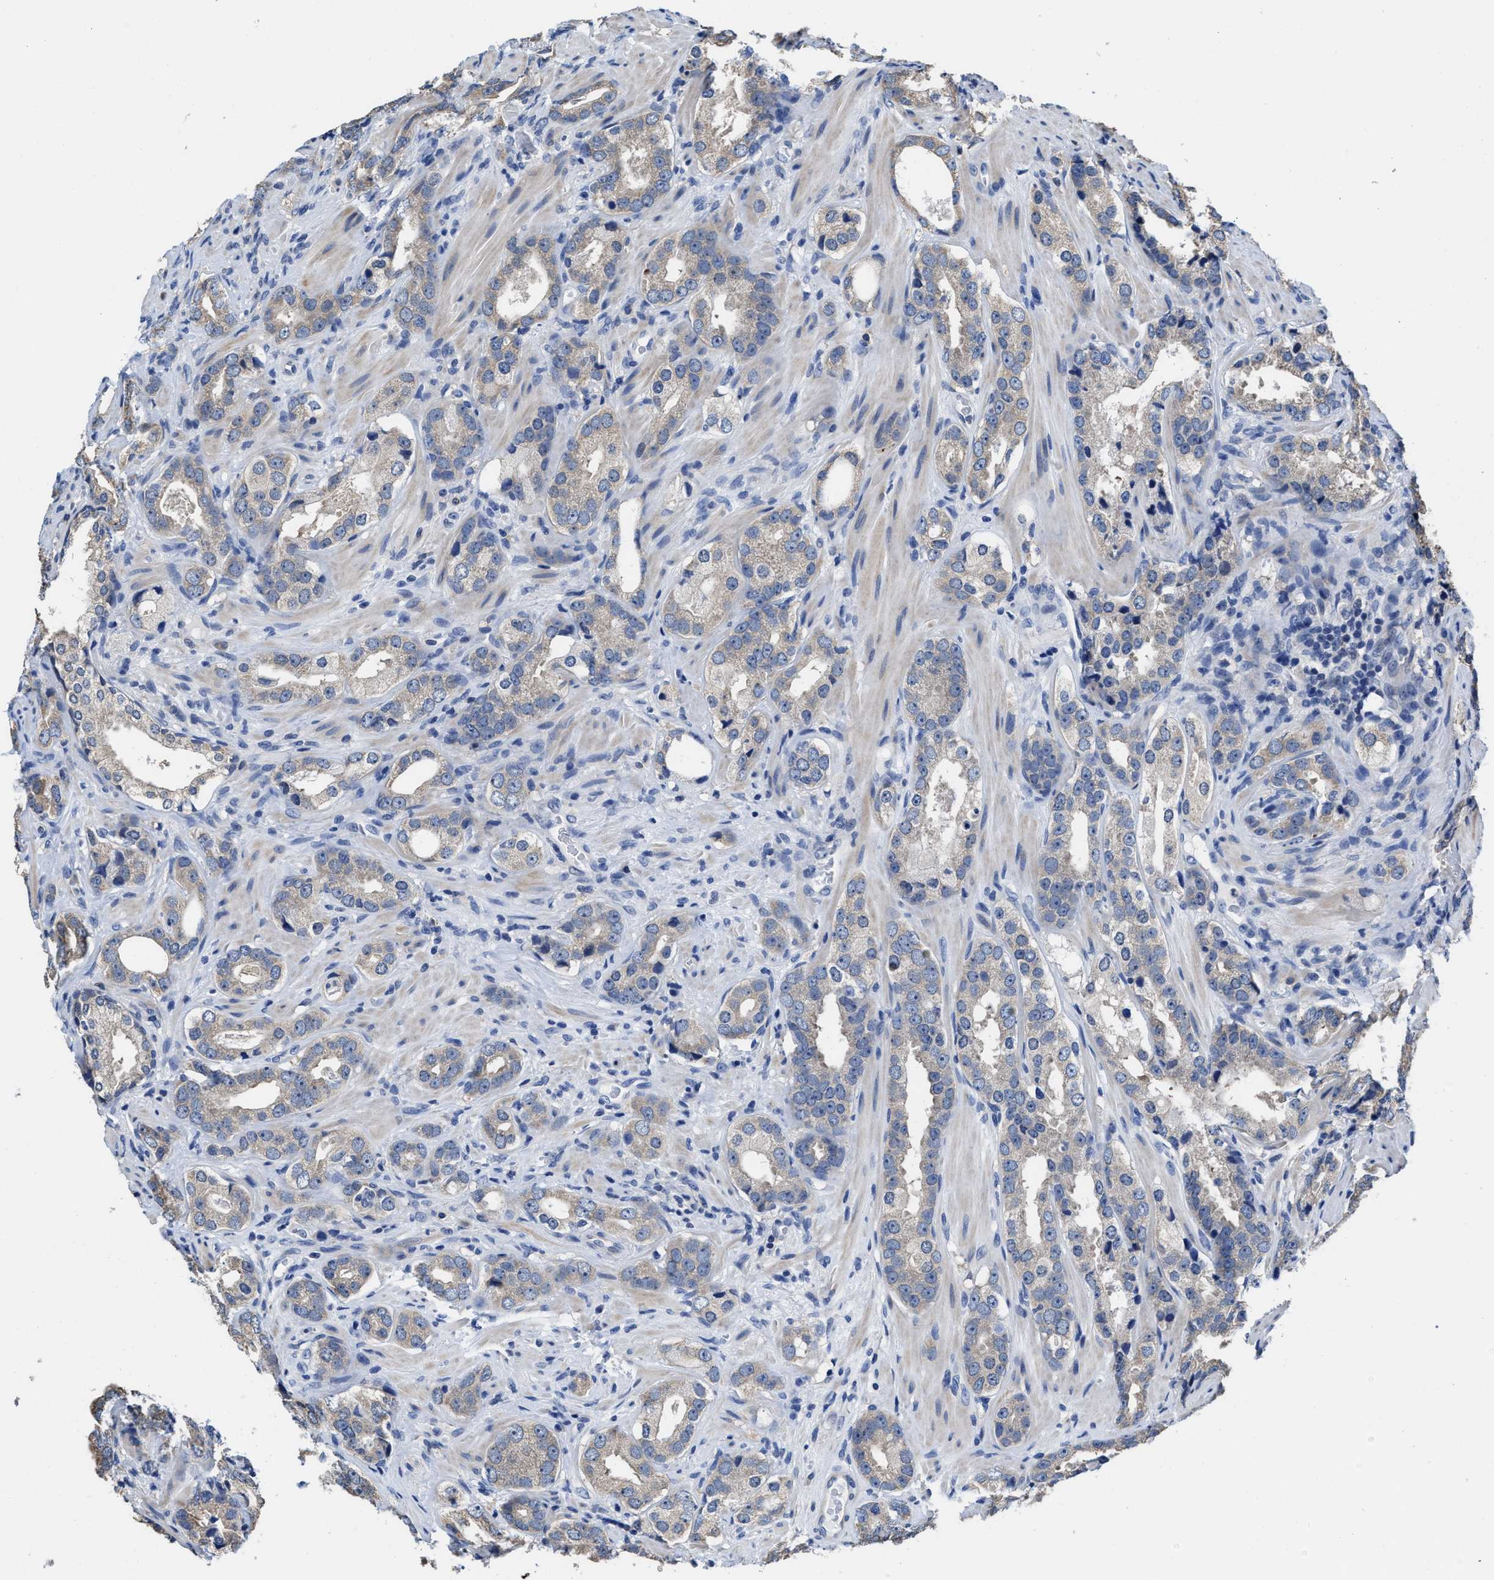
{"staining": {"intensity": "weak", "quantity": "<25%", "location": "cytoplasmic/membranous"}, "tissue": "prostate cancer", "cell_type": "Tumor cells", "image_type": "cancer", "snomed": [{"axis": "morphology", "description": "Adenocarcinoma, High grade"}, {"axis": "topography", "description": "Prostate"}], "caption": "Immunohistochemistry (IHC) photomicrograph of neoplastic tissue: adenocarcinoma (high-grade) (prostate) stained with DAB (3,3'-diaminobenzidine) demonstrates no significant protein positivity in tumor cells. (DAB (3,3'-diaminobenzidine) IHC visualized using brightfield microscopy, high magnification).", "gene": "HOOK1", "patient": {"sex": "male", "age": 63}}